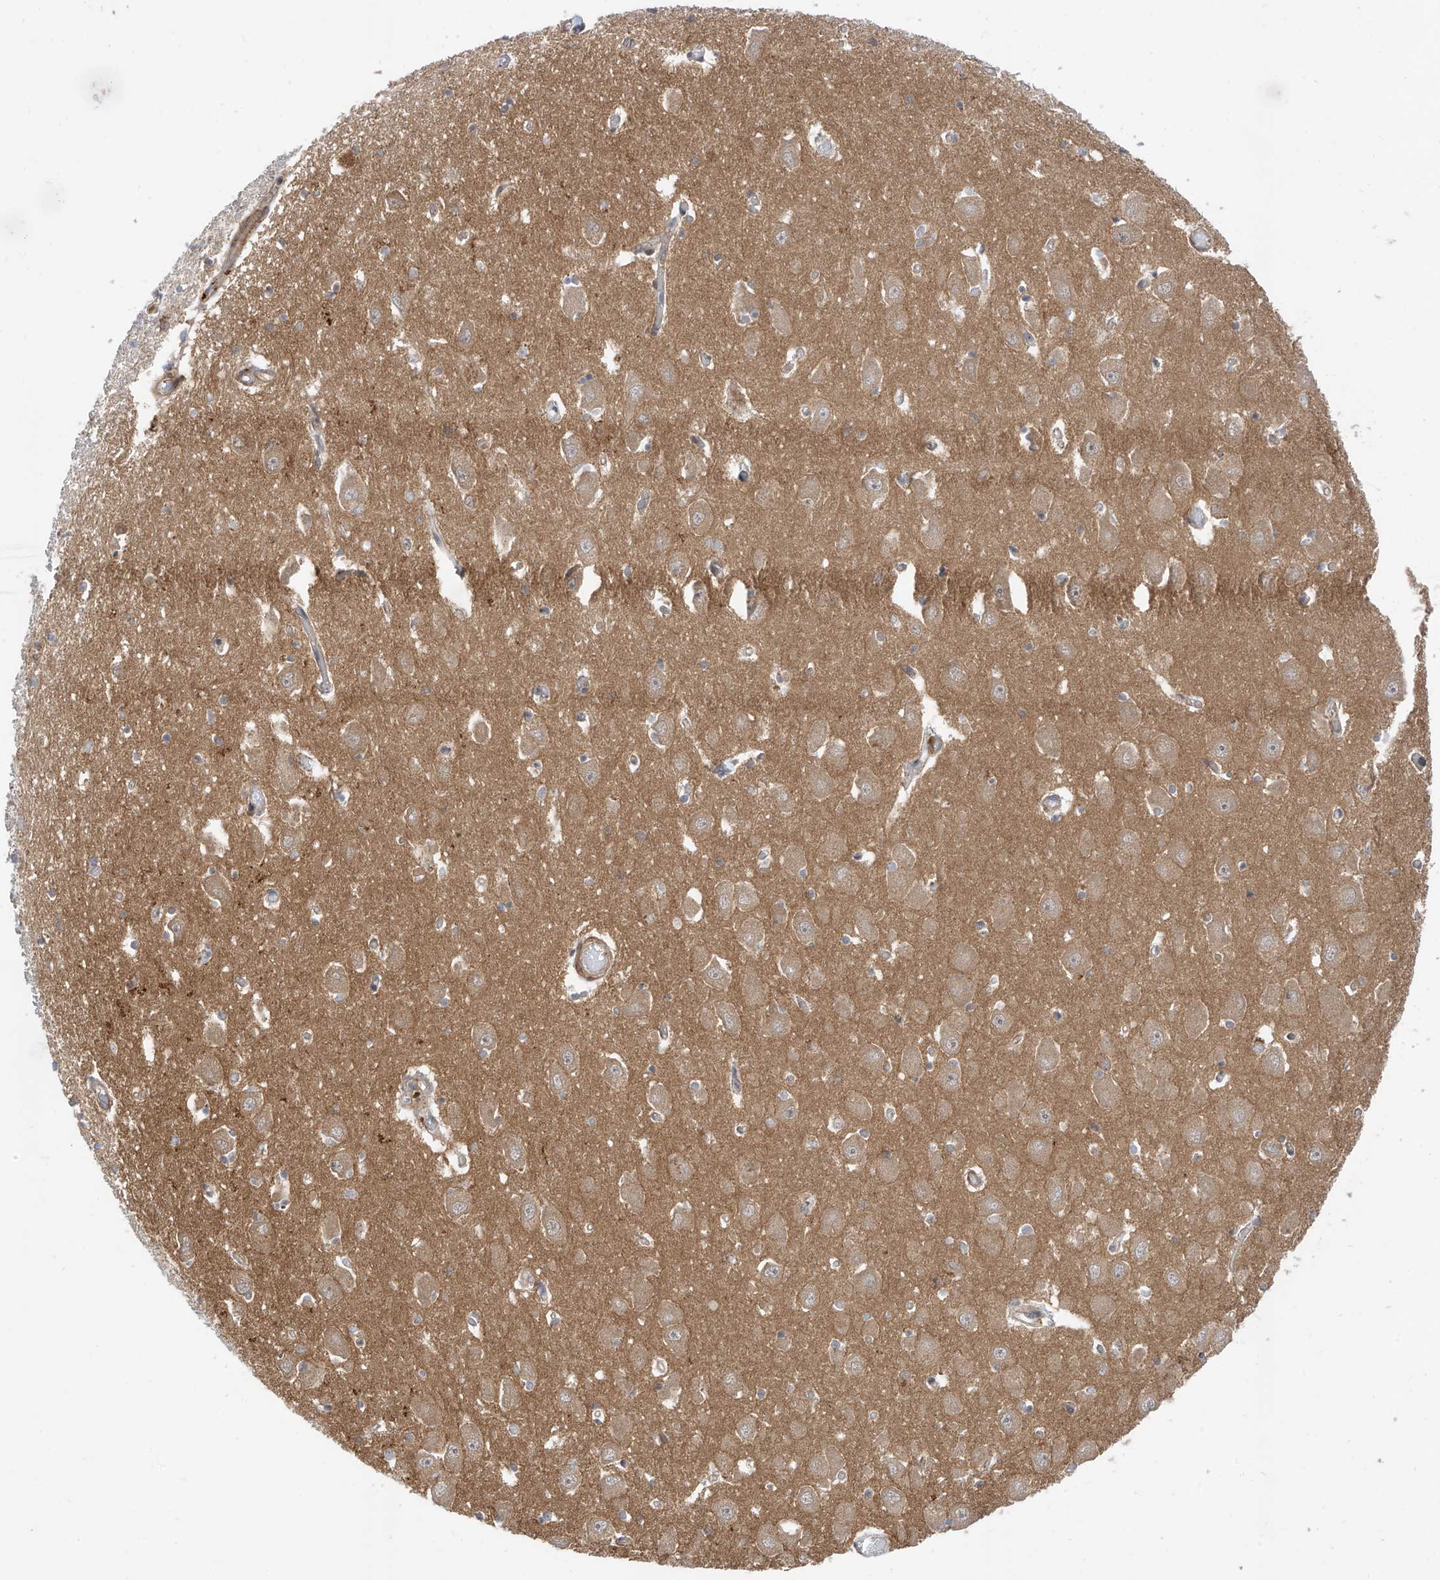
{"staining": {"intensity": "negative", "quantity": "none", "location": "none"}, "tissue": "hippocampus", "cell_type": "Glial cells", "image_type": "normal", "snomed": [{"axis": "morphology", "description": "Normal tissue, NOS"}, {"axis": "topography", "description": "Hippocampus"}], "caption": "Immunohistochemistry (IHC) histopathology image of normal hippocampus: hippocampus stained with DAB demonstrates no significant protein positivity in glial cells.", "gene": "MRTFA", "patient": {"sex": "male", "age": 70}}